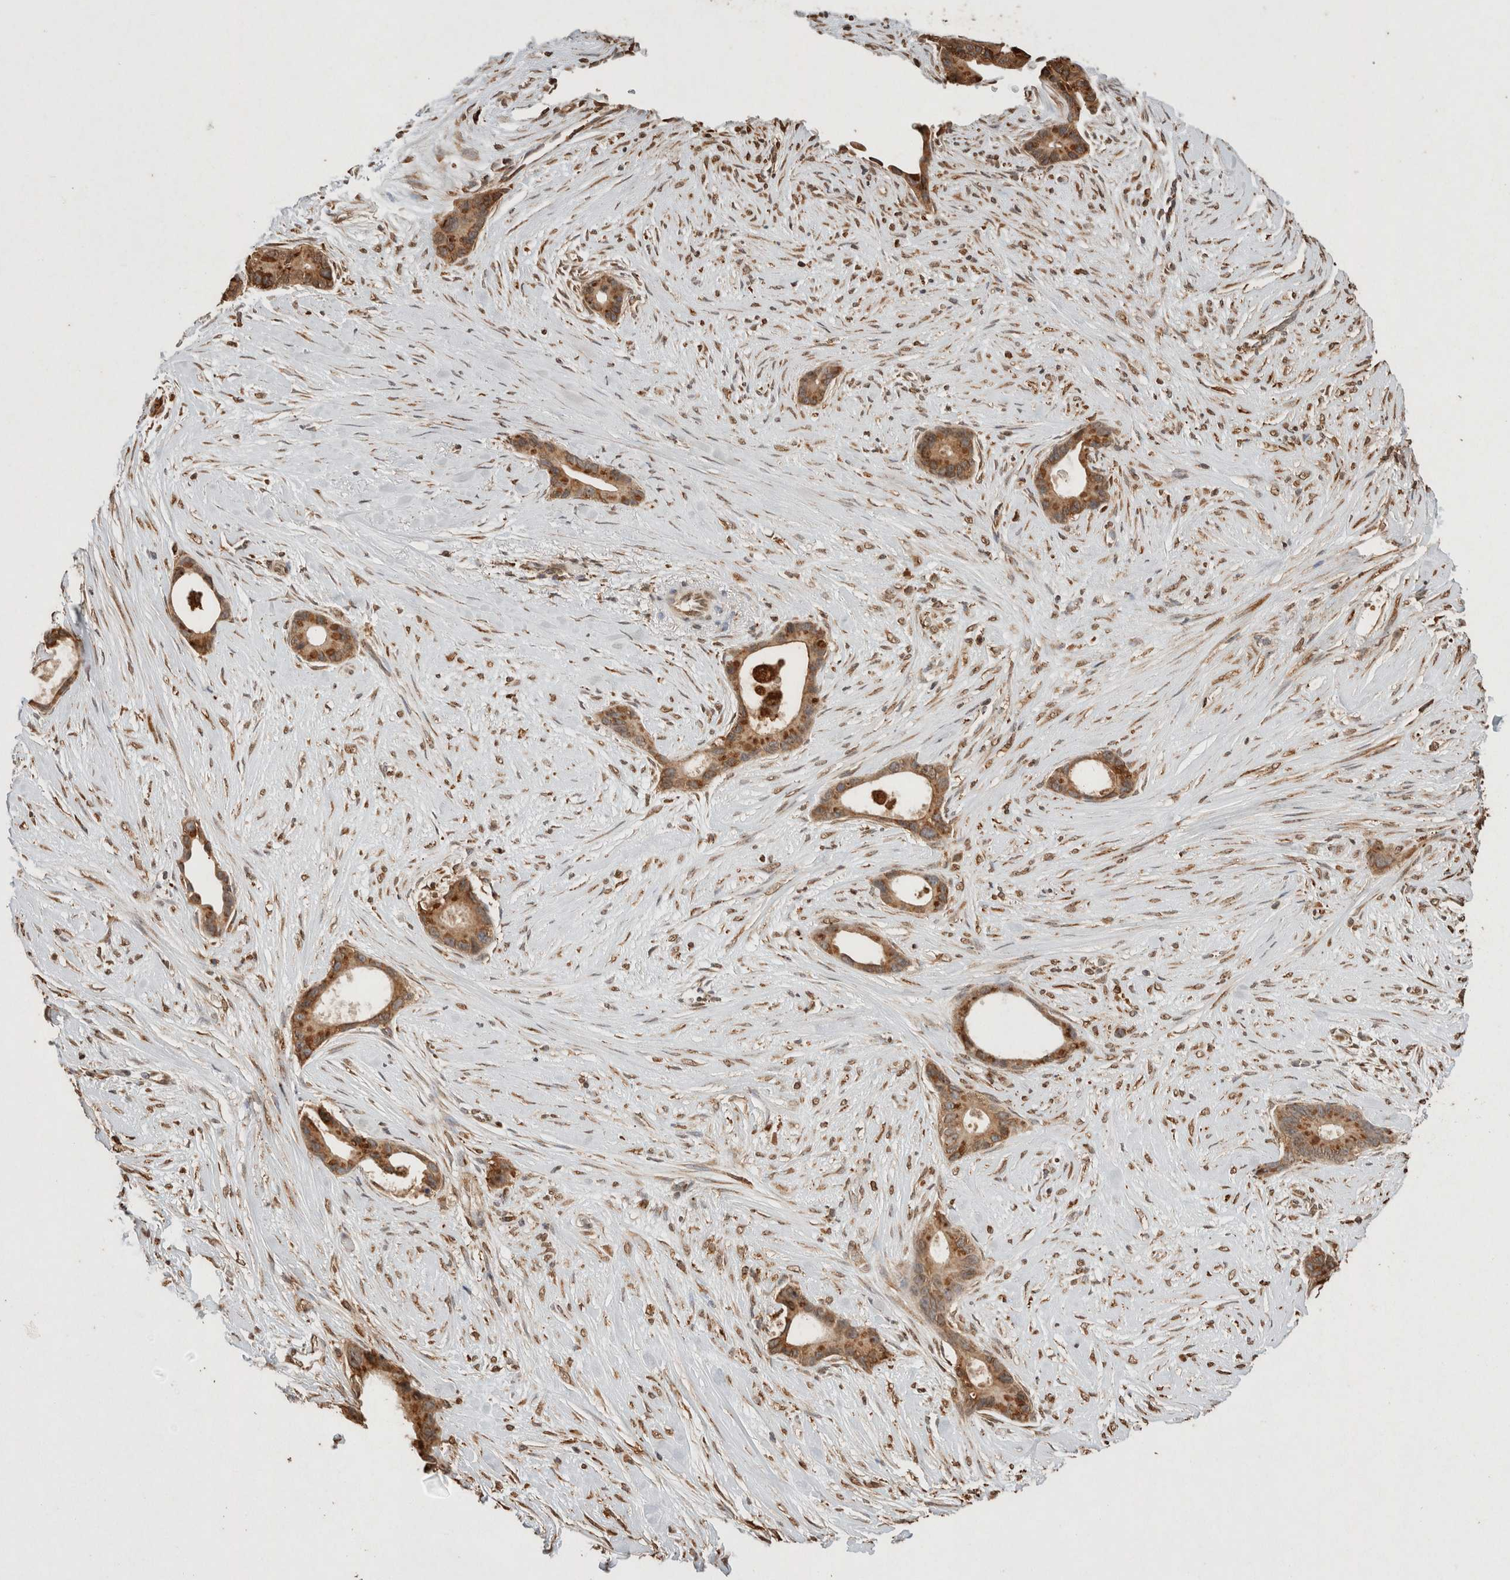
{"staining": {"intensity": "moderate", "quantity": ">75%", "location": "cytoplasmic/membranous"}, "tissue": "liver cancer", "cell_type": "Tumor cells", "image_type": "cancer", "snomed": [{"axis": "morphology", "description": "Cholangiocarcinoma"}, {"axis": "topography", "description": "Liver"}], "caption": "An immunohistochemistry photomicrograph of neoplastic tissue is shown. Protein staining in brown labels moderate cytoplasmic/membranous positivity in liver cancer within tumor cells.", "gene": "ERAP1", "patient": {"sex": "female", "age": 55}}